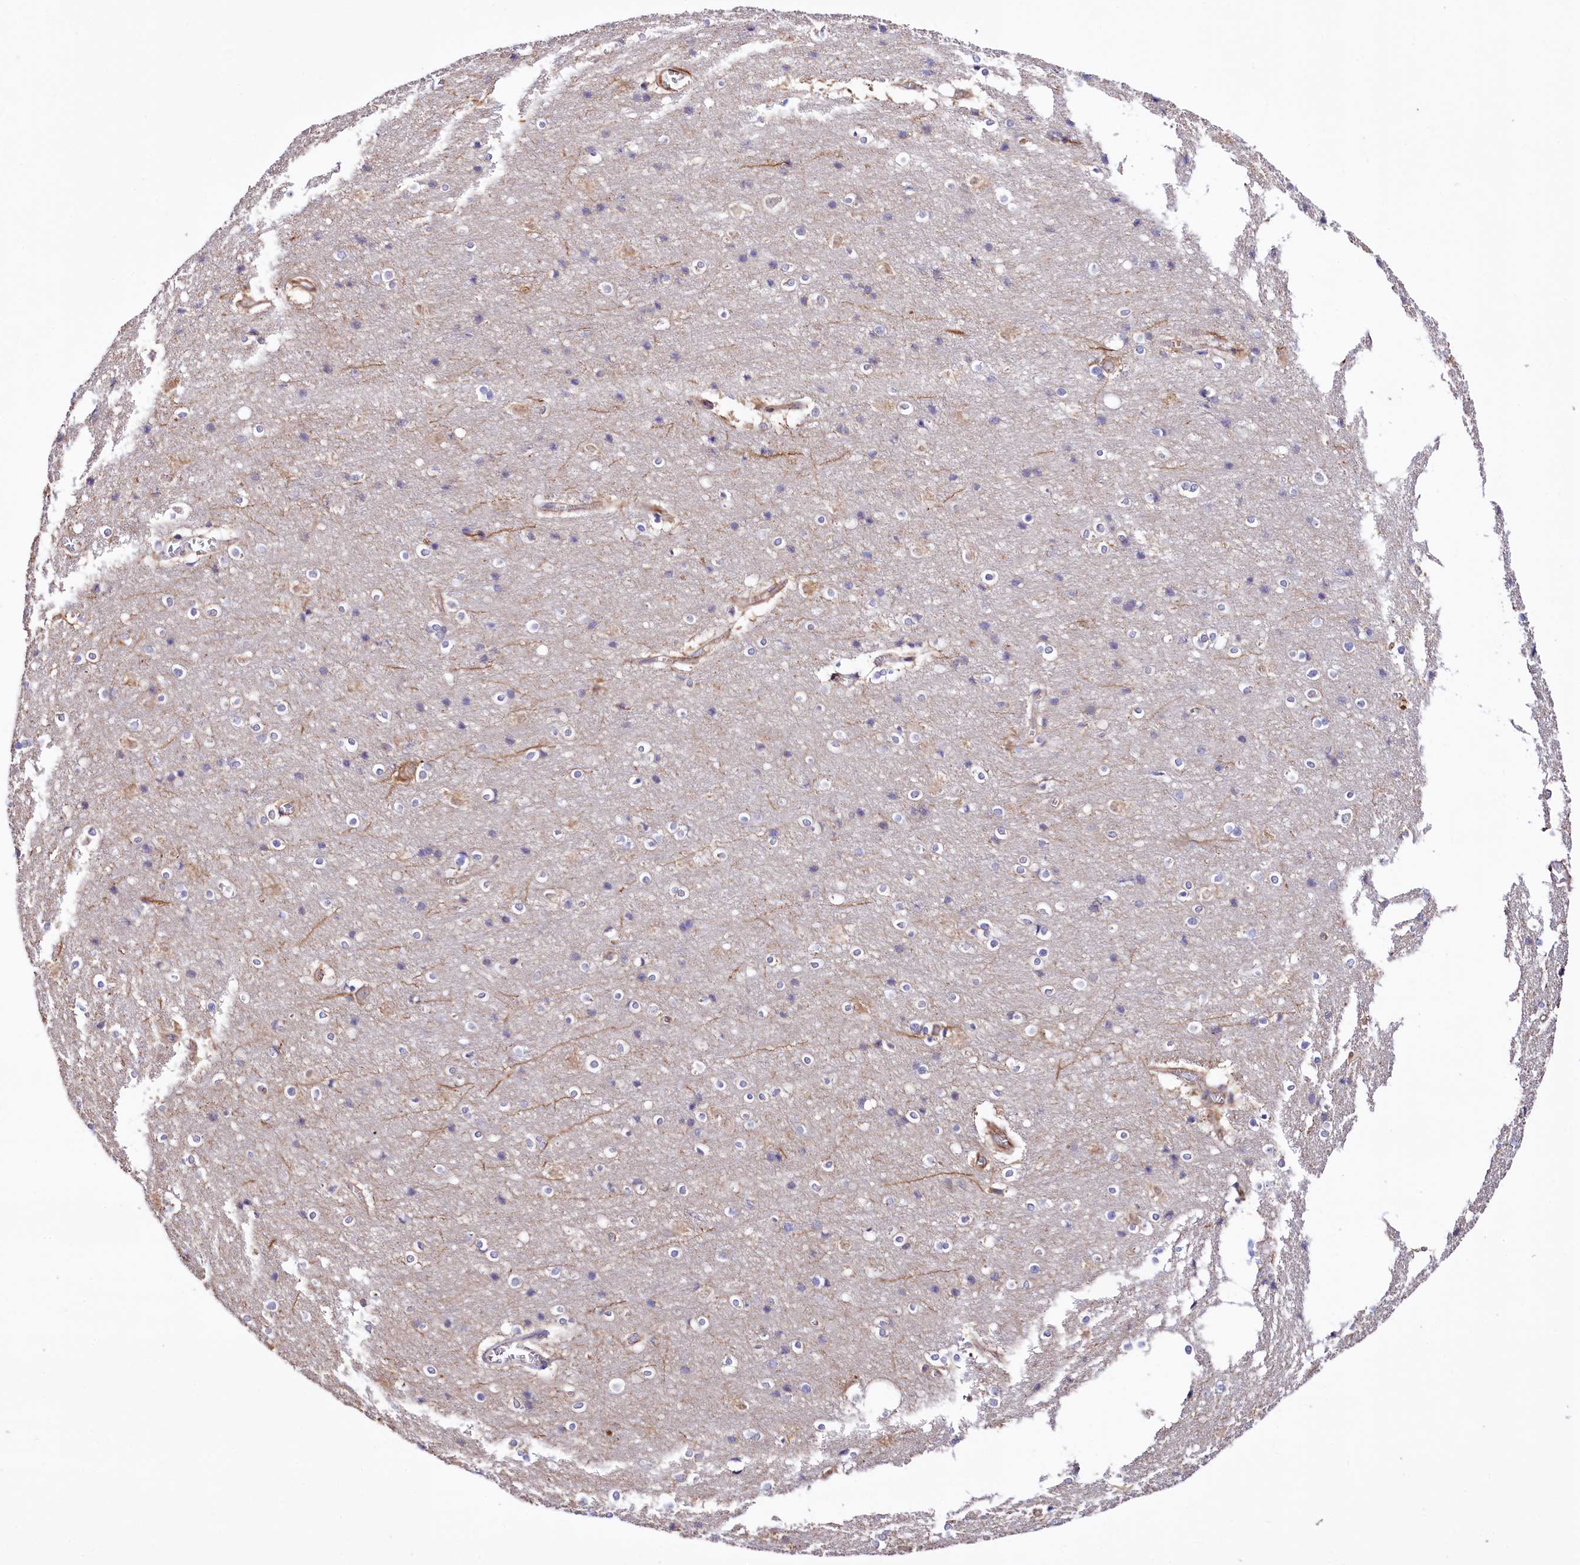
{"staining": {"intensity": "negative", "quantity": "none", "location": "none"}, "tissue": "cerebral cortex", "cell_type": "Endothelial cells", "image_type": "normal", "snomed": [{"axis": "morphology", "description": "Normal tissue, NOS"}, {"axis": "topography", "description": "Cerebral cortex"}], "caption": "Cerebral cortex was stained to show a protein in brown. There is no significant expression in endothelial cells. The staining is performed using DAB (3,3'-diaminobenzidine) brown chromogen with nuclei counter-stained in using hematoxylin.", "gene": "TTC12", "patient": {"sex": "male", "age": 54}}